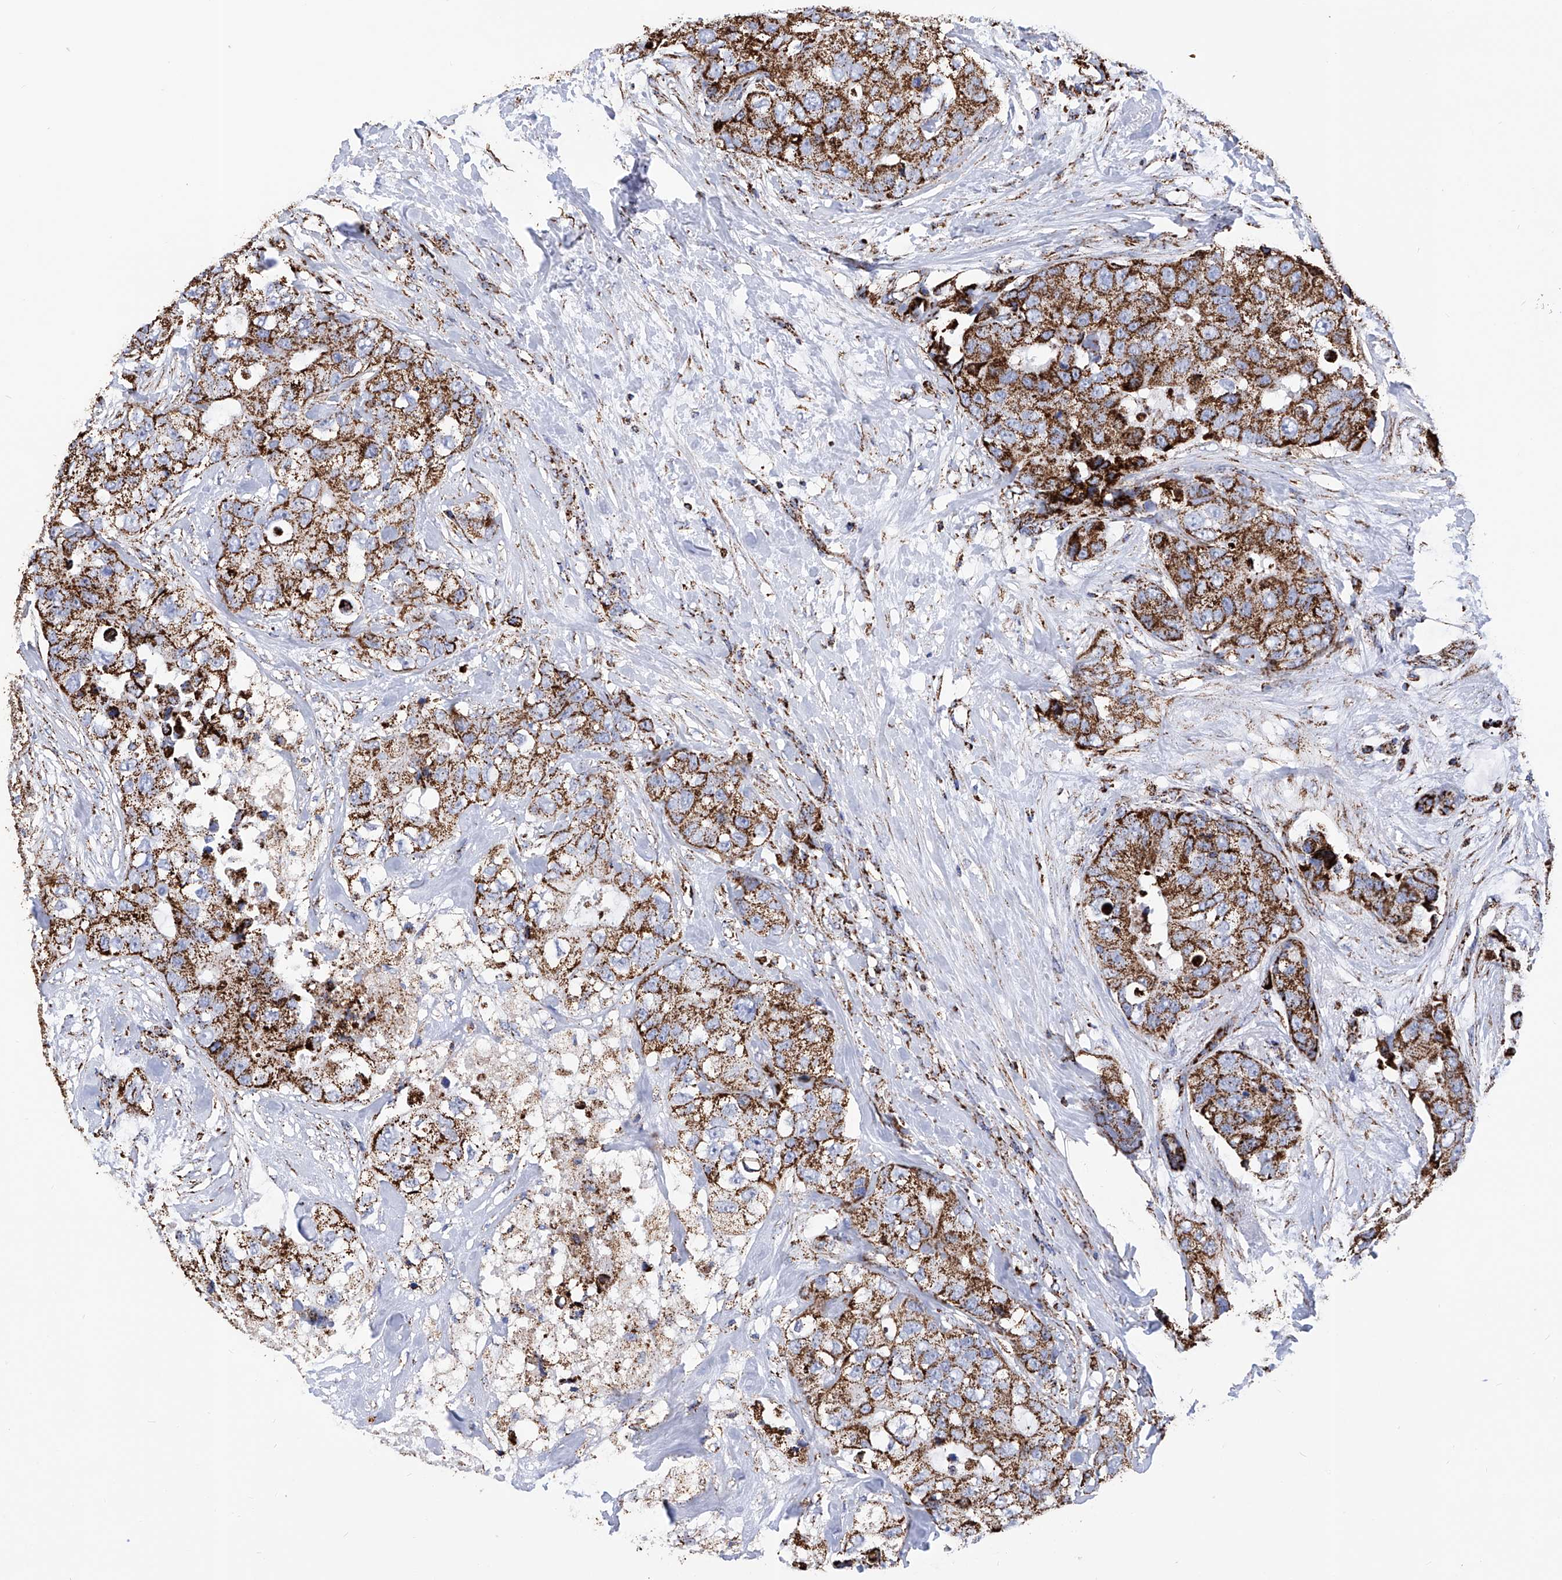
{"staining": {"intensity": "strong", "quantity": ">75%", "location": "cytoplasmic/membranous"}, "tissue": "breast cancer", "cell_type": "Tumor cells", "image_type": "cancer", "snomed": [{"axis": "morphology", "description": "Duct carcinoma"}, {"axis": "topography", "description": "Breast"}], "caption": "Infiltrating ductal carcinoma (breast) tissue displays strong cytoplasmic/membranous positivity in approximately >75% of tumor cells Using DAB (3,3'-diaminobenzidine) (brown) and hematoxylin (blue) stains, captured at high magnification using brightfield microscopy.", "gene": "ATP5PF", "patient": {"sex": "female", "age": 62}}